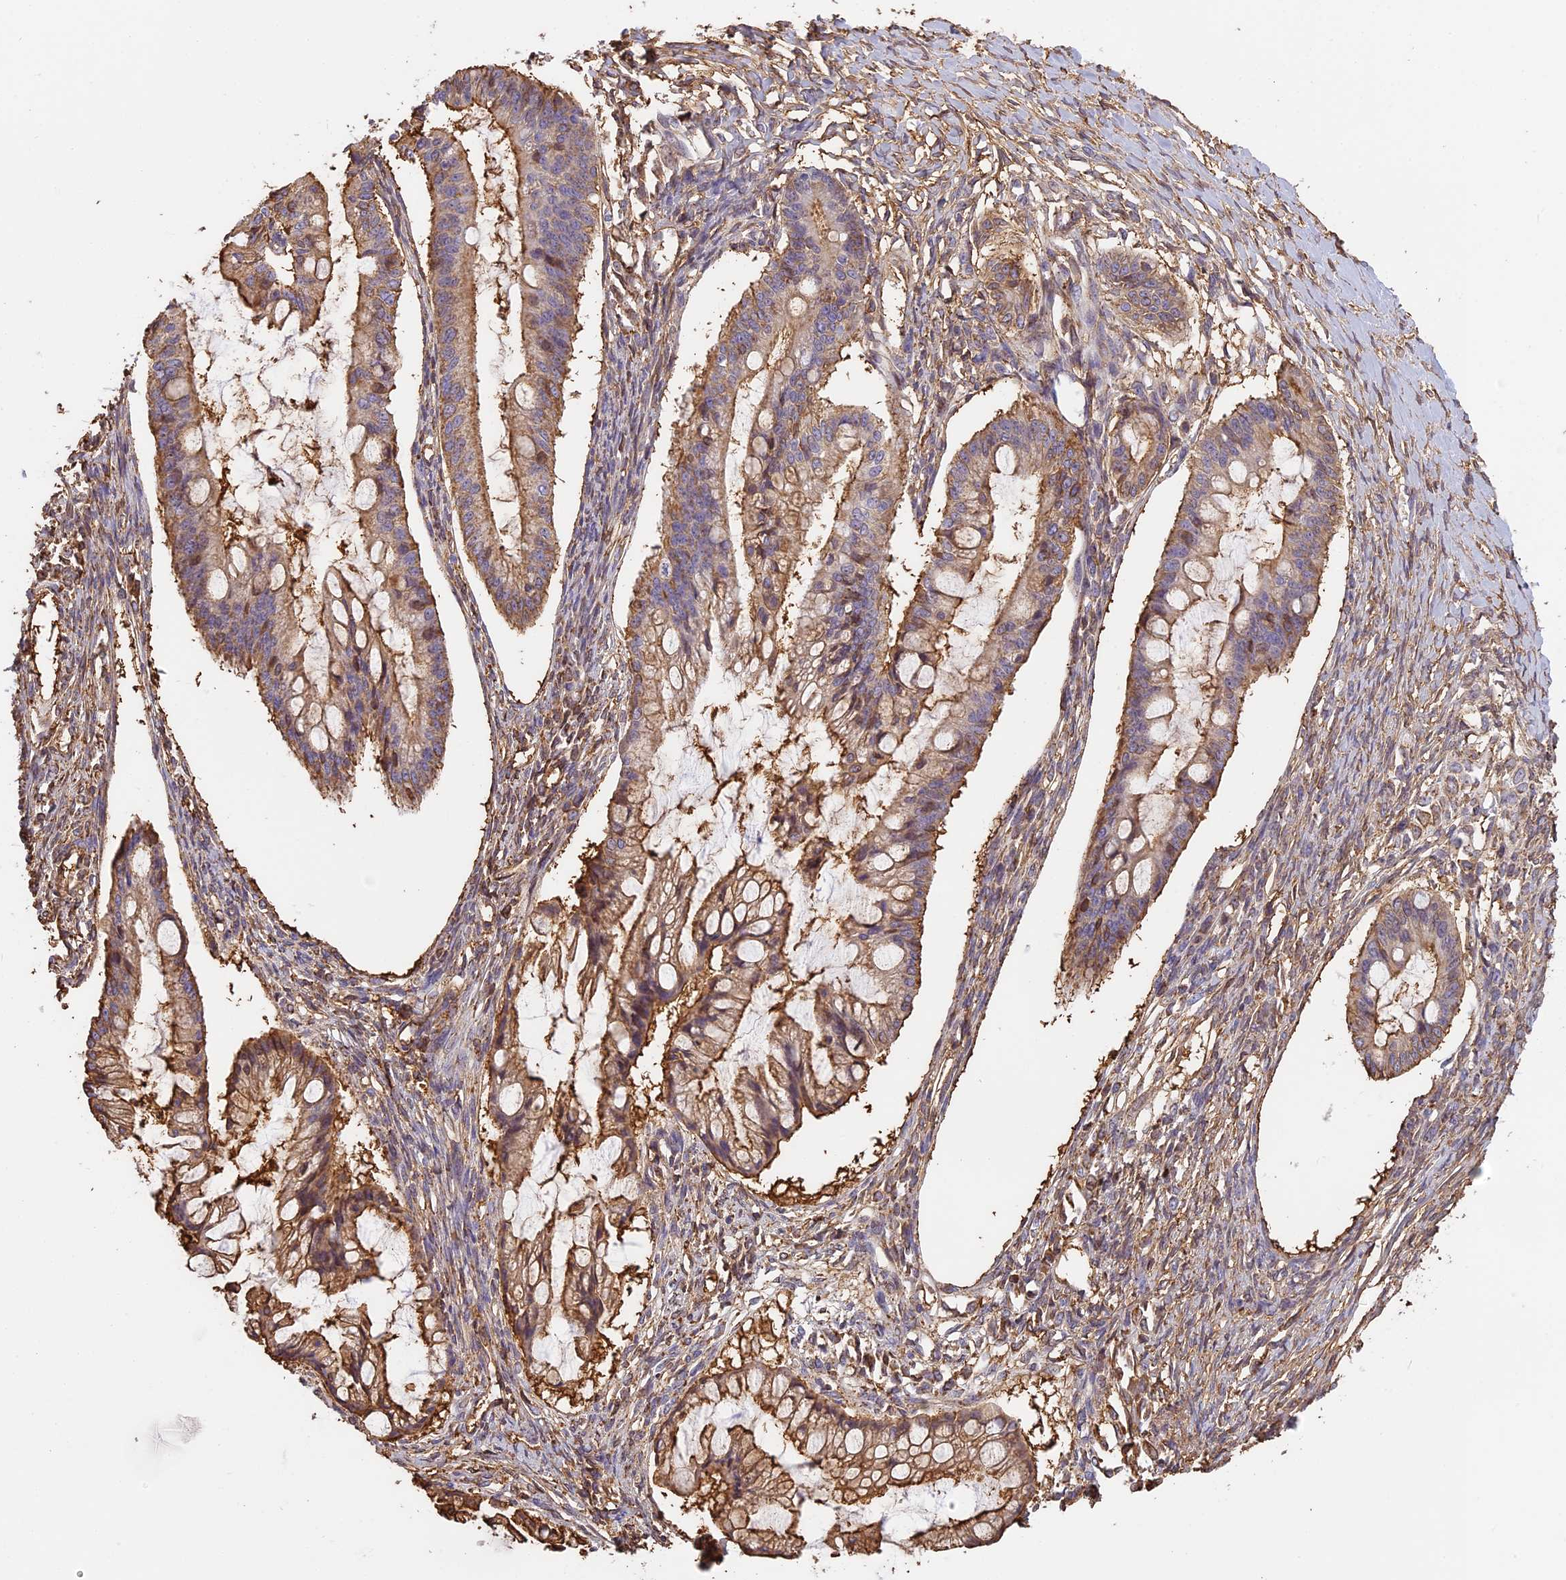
{"staining": {"intensity": "moderate", "quantity": "25%-75%", "location": "cytoplasmic/membranous"}, "tissue": "ovarian cancer", "cell_type": "Tumor cells", "image_type": "cancer", "snomed": [{"axis": "morphology", "description": "Cystadenocarcinoma, mucinous, NOS"}, {"axis": "topography", "description": "Ovary"}], "caption": "DAB immunohistochemical staining of ovarian mucinous cystadenocarcinoma demonstrates moderate cytoplasmic/membranous protein positivity in approximately 25%-75% of tumor cells.", "gene": "TMEM255B", "patient": {"sex": "female", "age": 73}}